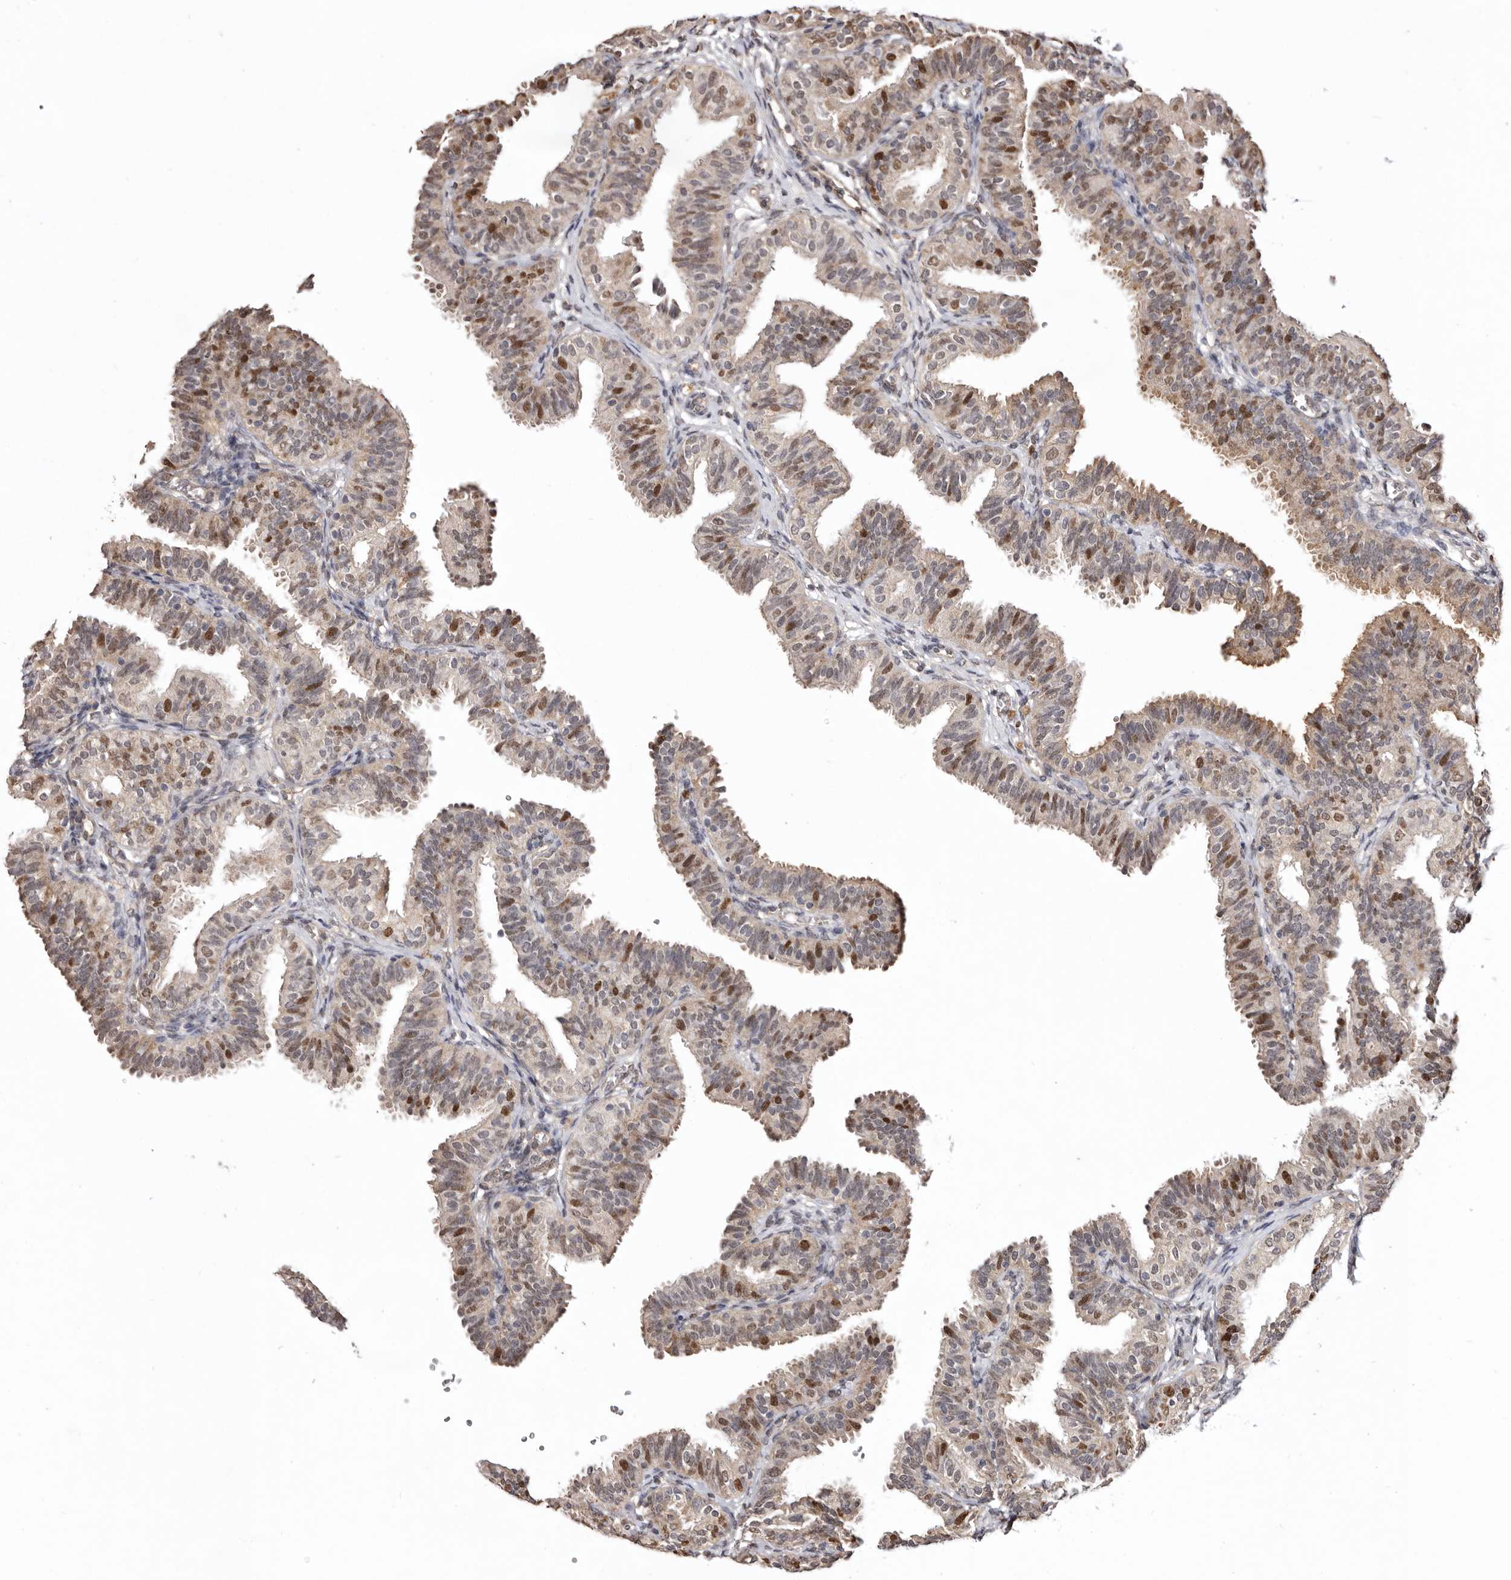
{"staining": {"intensity": "strong", "quantity": "25%-75%", "location": "cytoplasmic/membranous,nuclear"}, "tissue": "fallopian tube", "cell_type": "Glandular cells", "image_type": "normal", "snomed": [{"axis": "morphology", "description": "Normal tissue, NOS"}, {"axis": "topography", "description": "Fallopian tube"}], "caption": "A brown stain labels strong cytoplasmic/membranous,nuclear staining of a protein in glandular cells of benign human fallopian tube. (DAB (3,3'-diaminobenzidine) IHC with brightfield microscopy, high magnification).", "gene": "NOTCH1", "patient": {"sex": "female", "age": 35}}